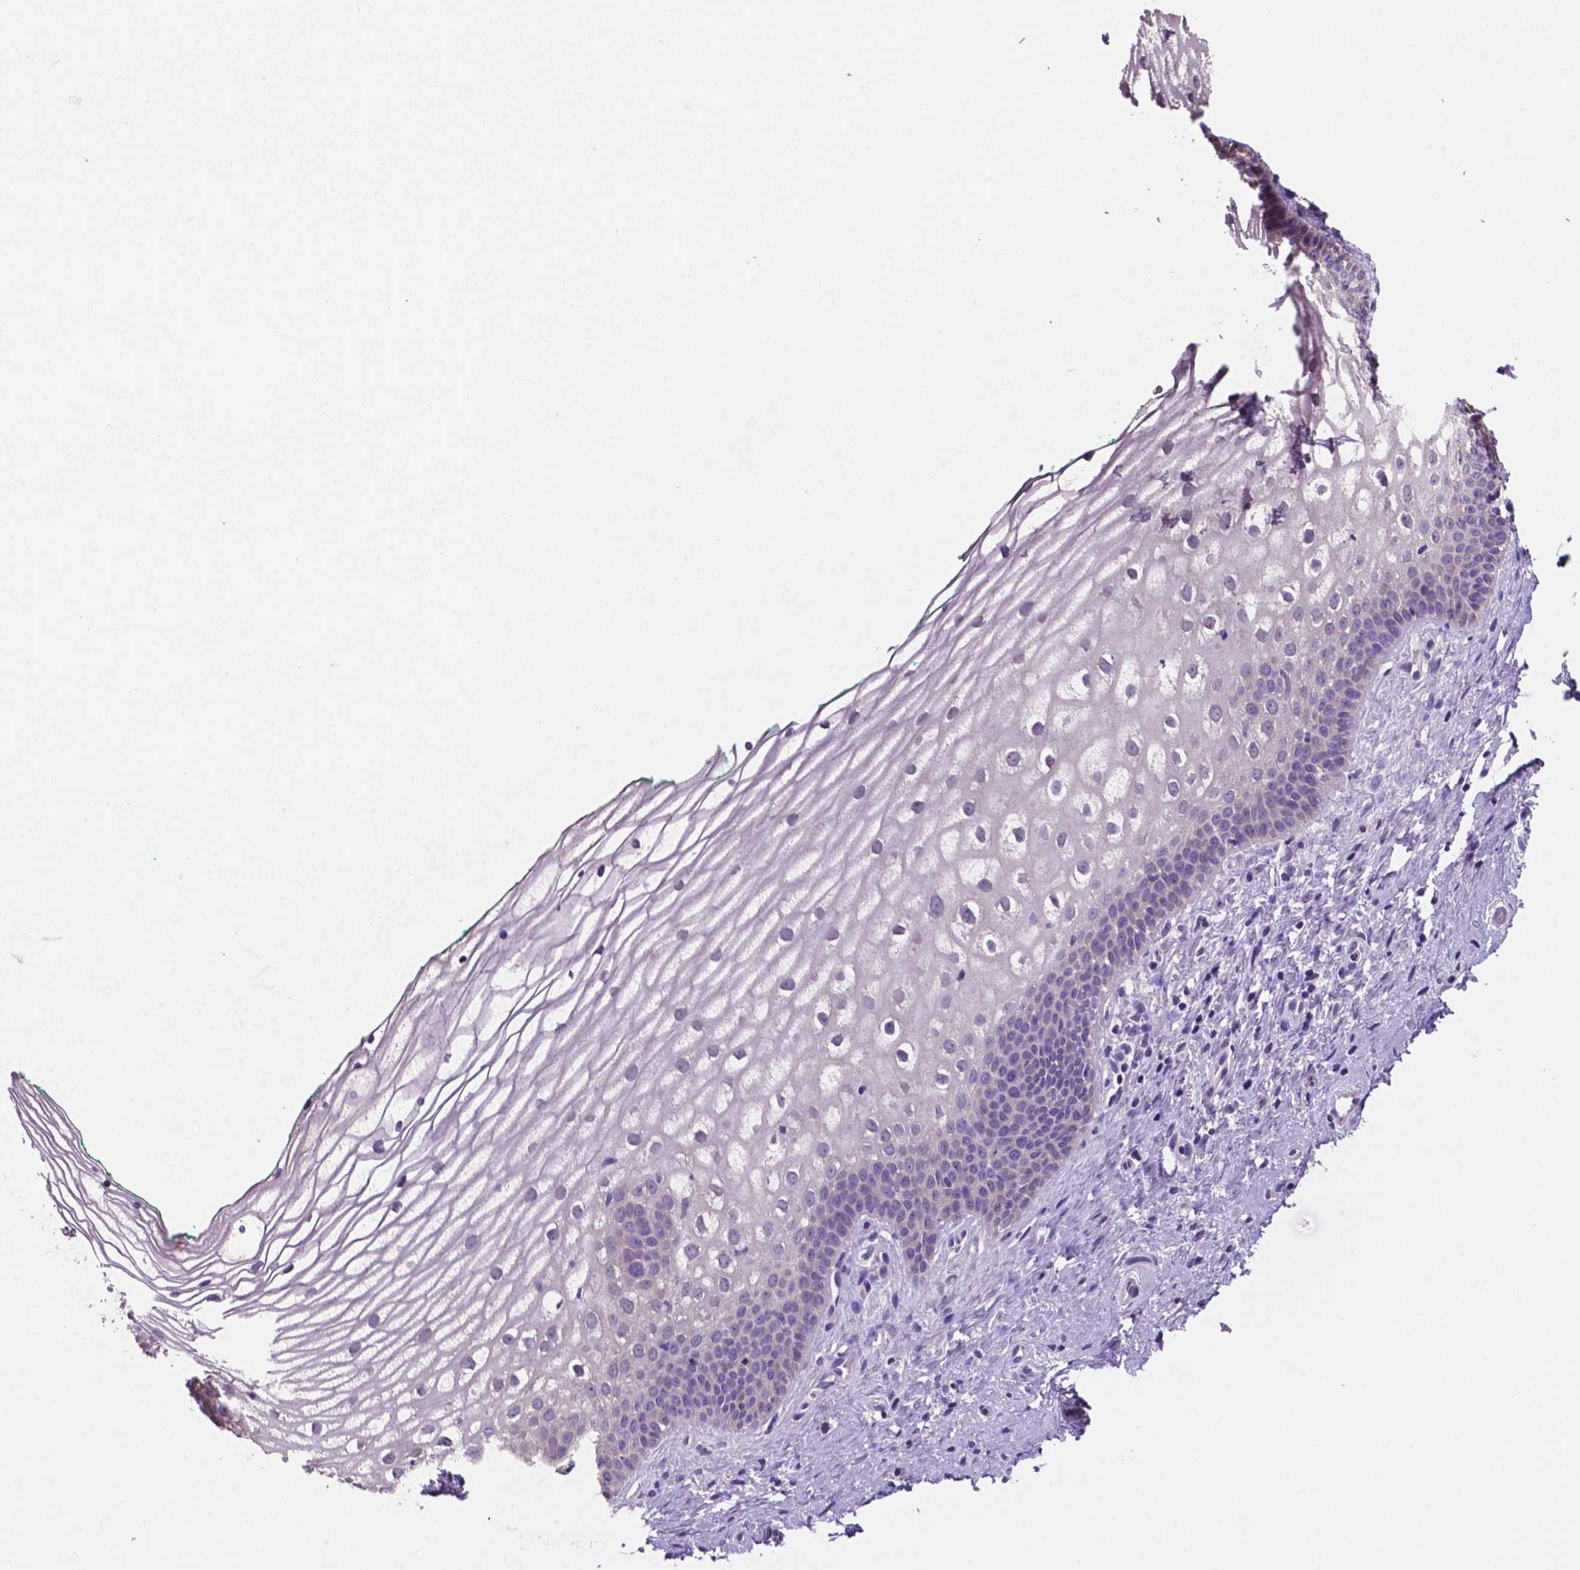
{"staining": {"intensity": "negative", "quantity": "none", "location": "none"}, "tissue": "vagina", "cell_type": "Squamous epithelial cells", "image_type": "normal", "snomed": [{"axis": "morphology", "description": "Normal tissue, NOS"}, {"axis": "topography", "description": "Vagina"}], "caption": "Protein analysis of normal vagina displays no significant staining in squamous epithelial cells.", "gene": "MKRN2OS", "patient": {"sex": "female", "age": 44}}